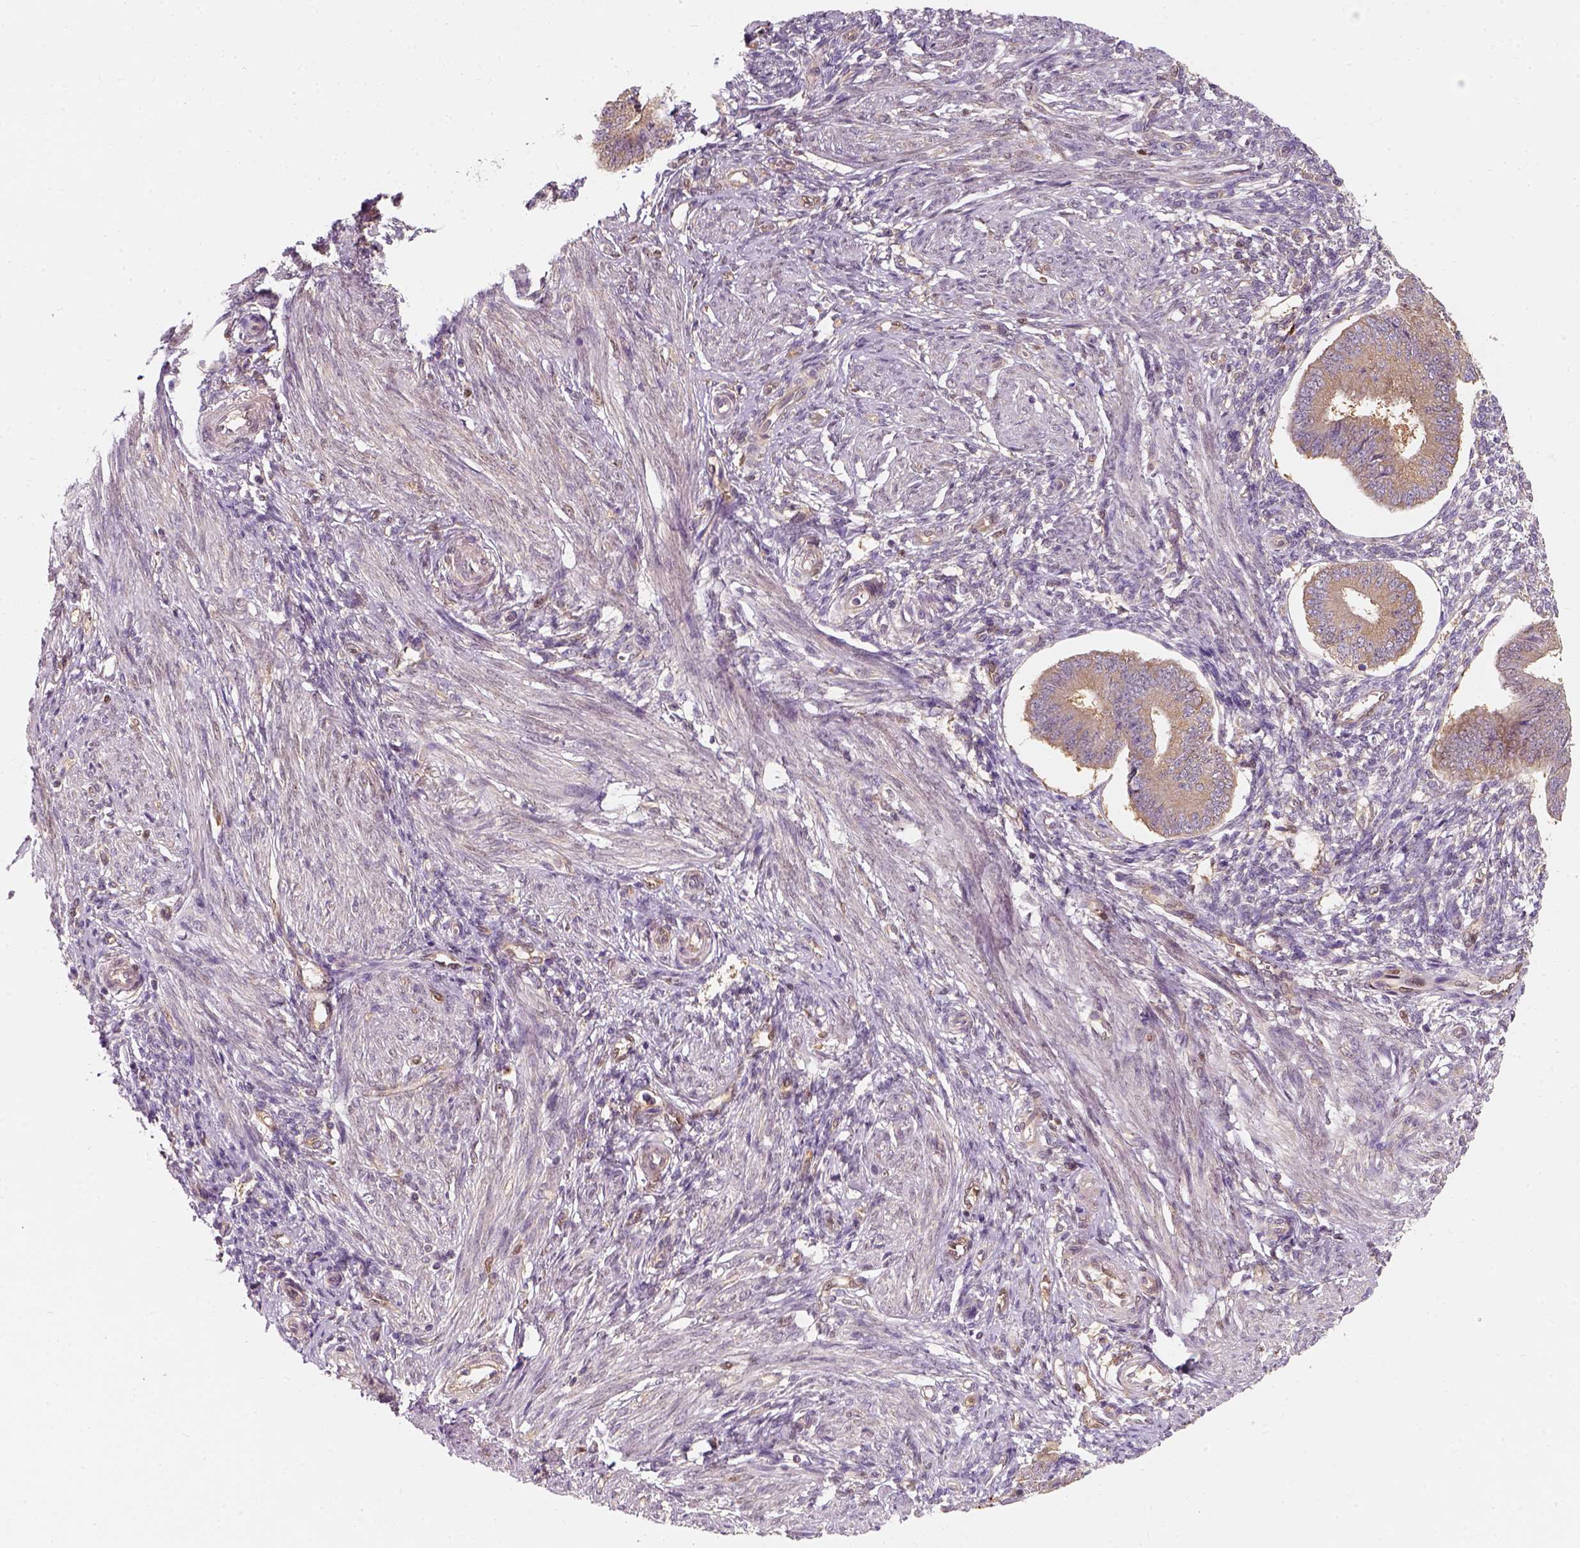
{"staining": {"intensity": "negative", "quantity": "none", "location": "none"}, "tissue": "endometrium", "cell_type": "Cells in endometrial stroma", "image_type": "normal", "snomed": [{"axis": "morphology", "description": "Normal tissue, NOS"}, {"axis": "topography", "description": "Endometrium"}], "caption": "IHC photomicrograph of unremarkable endometrium: endometrium stained with DAB demonstrates no significant protein expression in cells in endometrial stroma. Brightfield microscopy of immunohistochemistry (IHC) stained with DAB (3,3'-diaminobenzidine) (brown) and hematoxylin (blue), captured at high magnification.", "gene": "SQSTM1", "patient": {"sex": "female", "age": 42}}